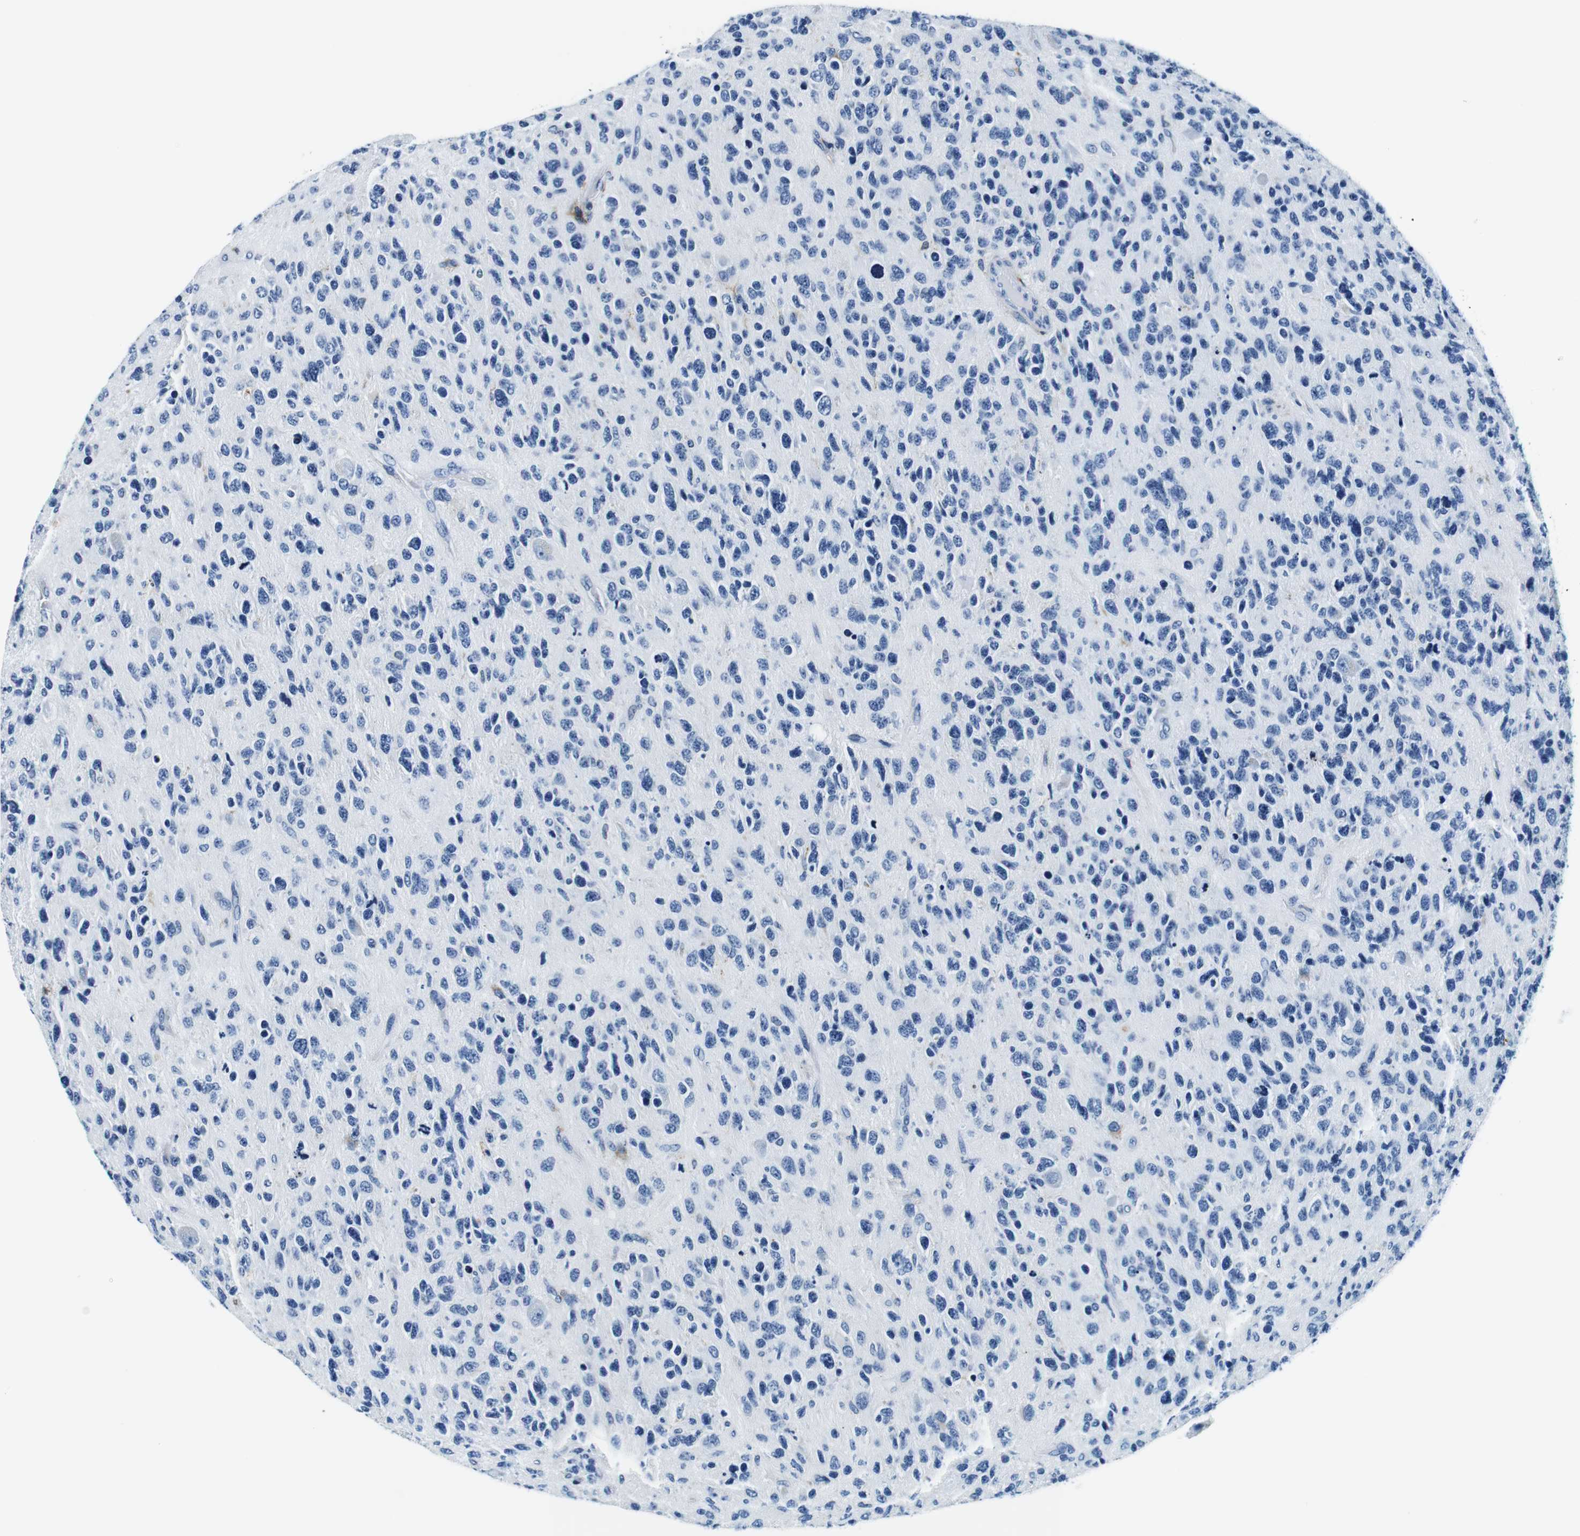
{"staining": {"intensity": "negative", "quantity": "none", "location": "none"}, "tissue": "glioma", "cell_type": "Tumor cells", "image_type": "cancer", "snomed": [{"axis": "morphology", "description": "Glioma, malignant, High grade"}, {"axis": "topography", "description": "Brain"}], "caption": "Immunohistochemistry (IHC) photomicrograph of human malignant glioma (high-grade) stained for a protein (brown), which reveals no positivity in tumor cells. (Brightfield microscopy of DAB immunohistochemistry at high magnification).", "gene": "HLA-DRB1", "patient": {"sex": "female", "age": 58}}